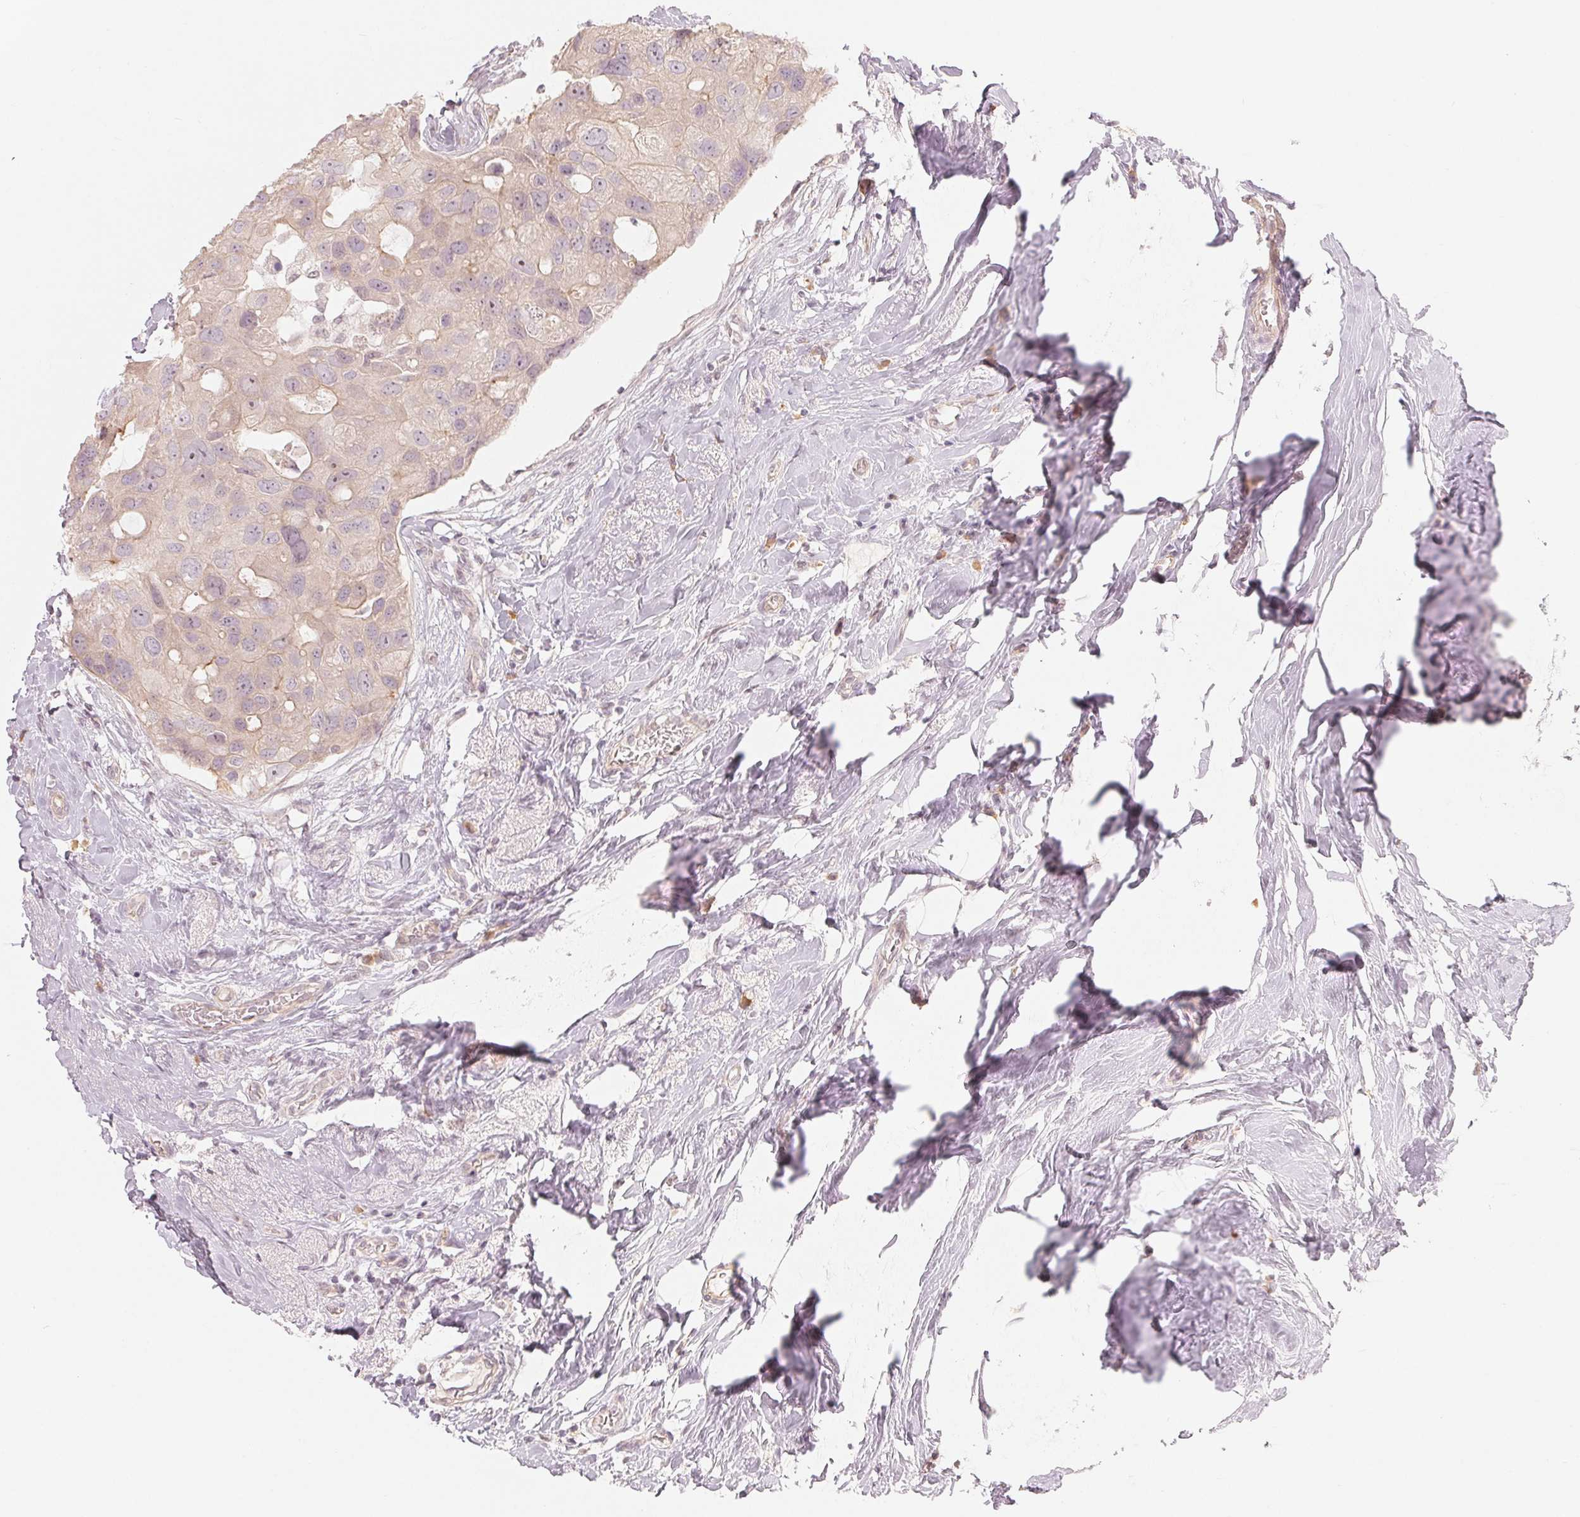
{"staining": {"intensity": "negative", "quantity": "none", "location": "none"}, "tissue": "breast cancer", "cell_type": "Tumor cells", "image_type": "cancer", "snomed": [{"axis": "morphology", "description": "Duct carcinoma"}, {"axis": "topography", "description": "Breast"}], "caption": "An immunohistochemistry (IHC) micrograph of infiltrating ductal carcinoma (breast) is shown. There is no staining in tumor cells of infiltrating ductal carcinoma (breast).", "gene": "DENND2C", "patient": {"sex": "female", "age": 43}}